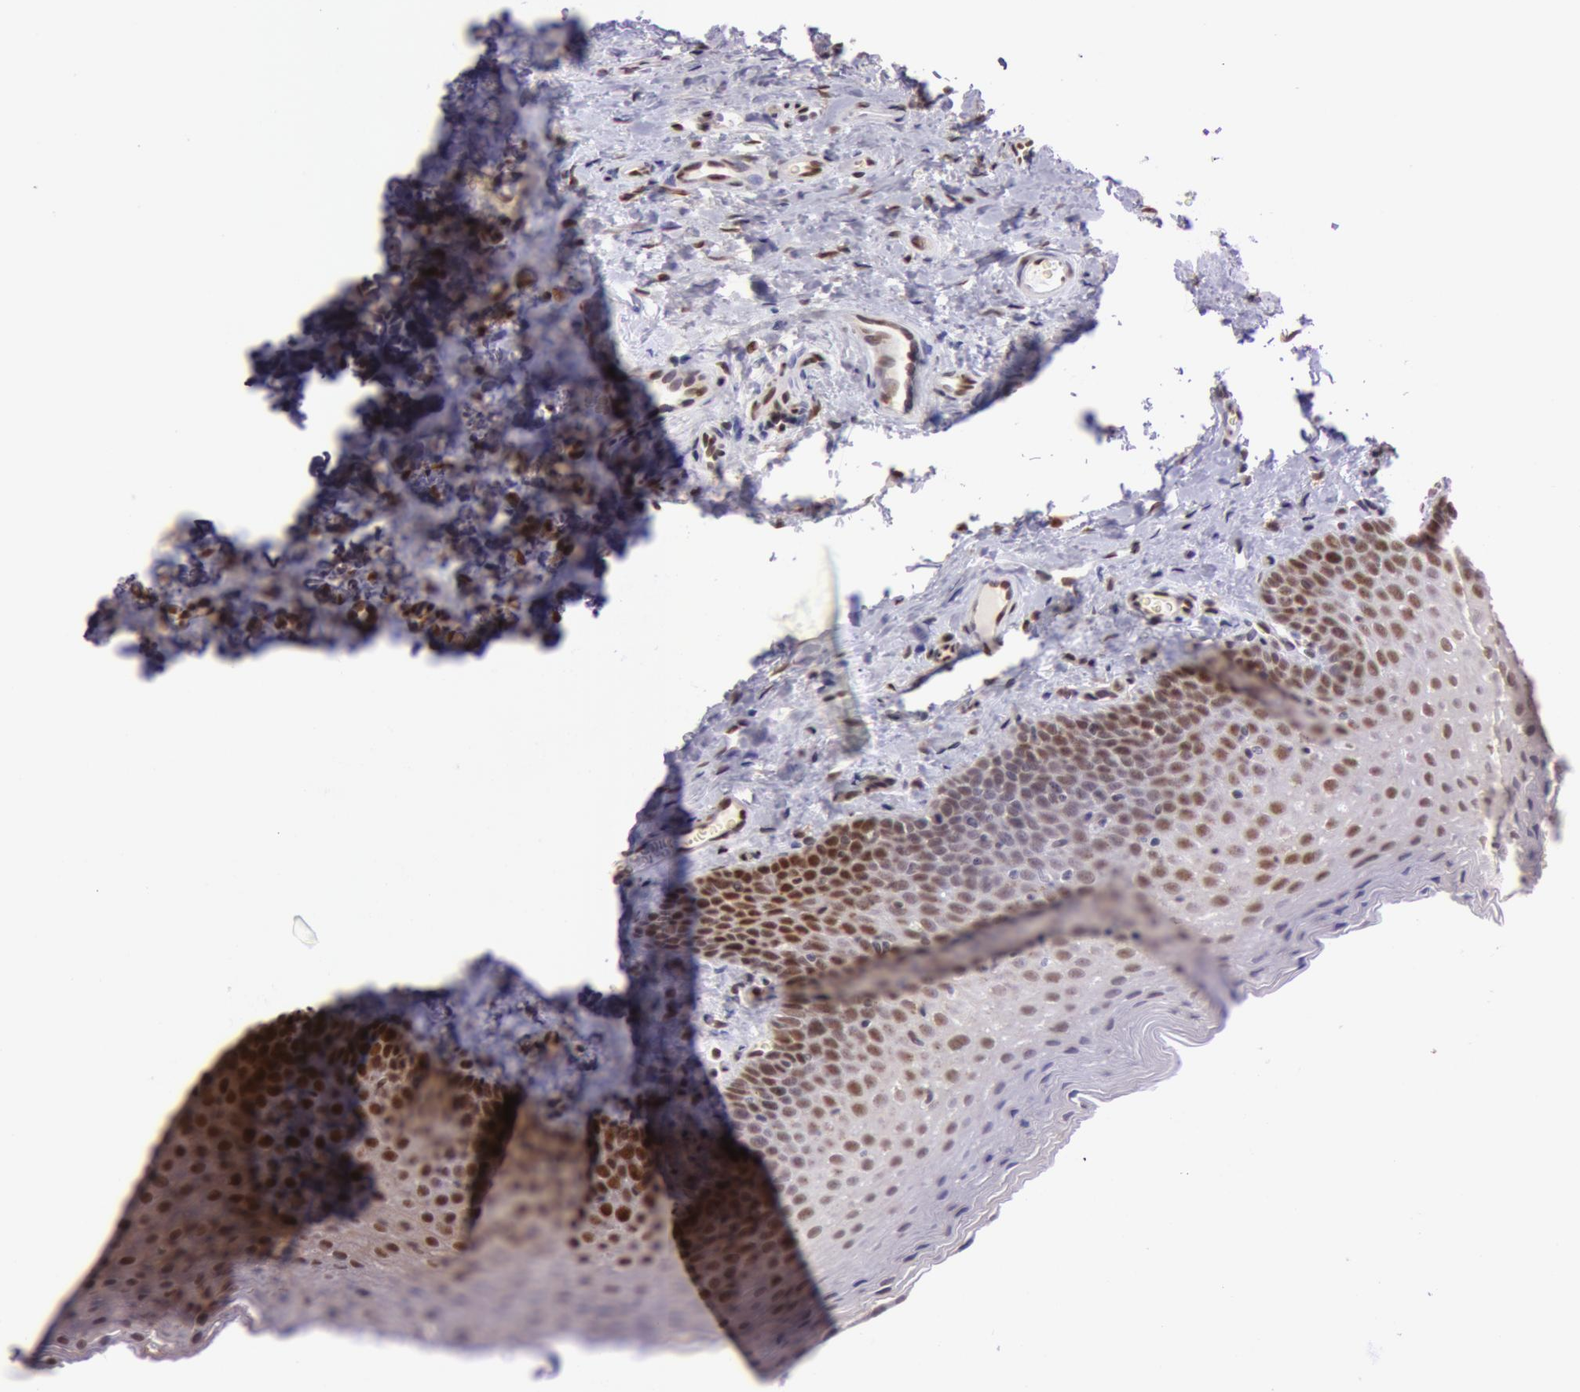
{"staining": {"intensity": "strong", "quantity": ">75%", "location": "nuclear"}, "tissue": "oral mucosa", "cell_type": "Squamous epithelial cells", "image_type": "normal", "snomed": [{"axis": "morphology", "description": "Normal tissue, NOS"}, {"axis": "topography", "description": "Oral tissue"}], "caption": "Immunohistochemical staining of unremarkable oral mucosa displays strong nuclear protein staining in about >75% of squamous epithelial cells. The staining was performed using DAB (3,3'-diaminobenzidine), with brown indicating positive protein expression. Nuclei are stained blue with hematoxylin.", "gene": "NBN", "patient": {"sex": "male", "age": 20}}